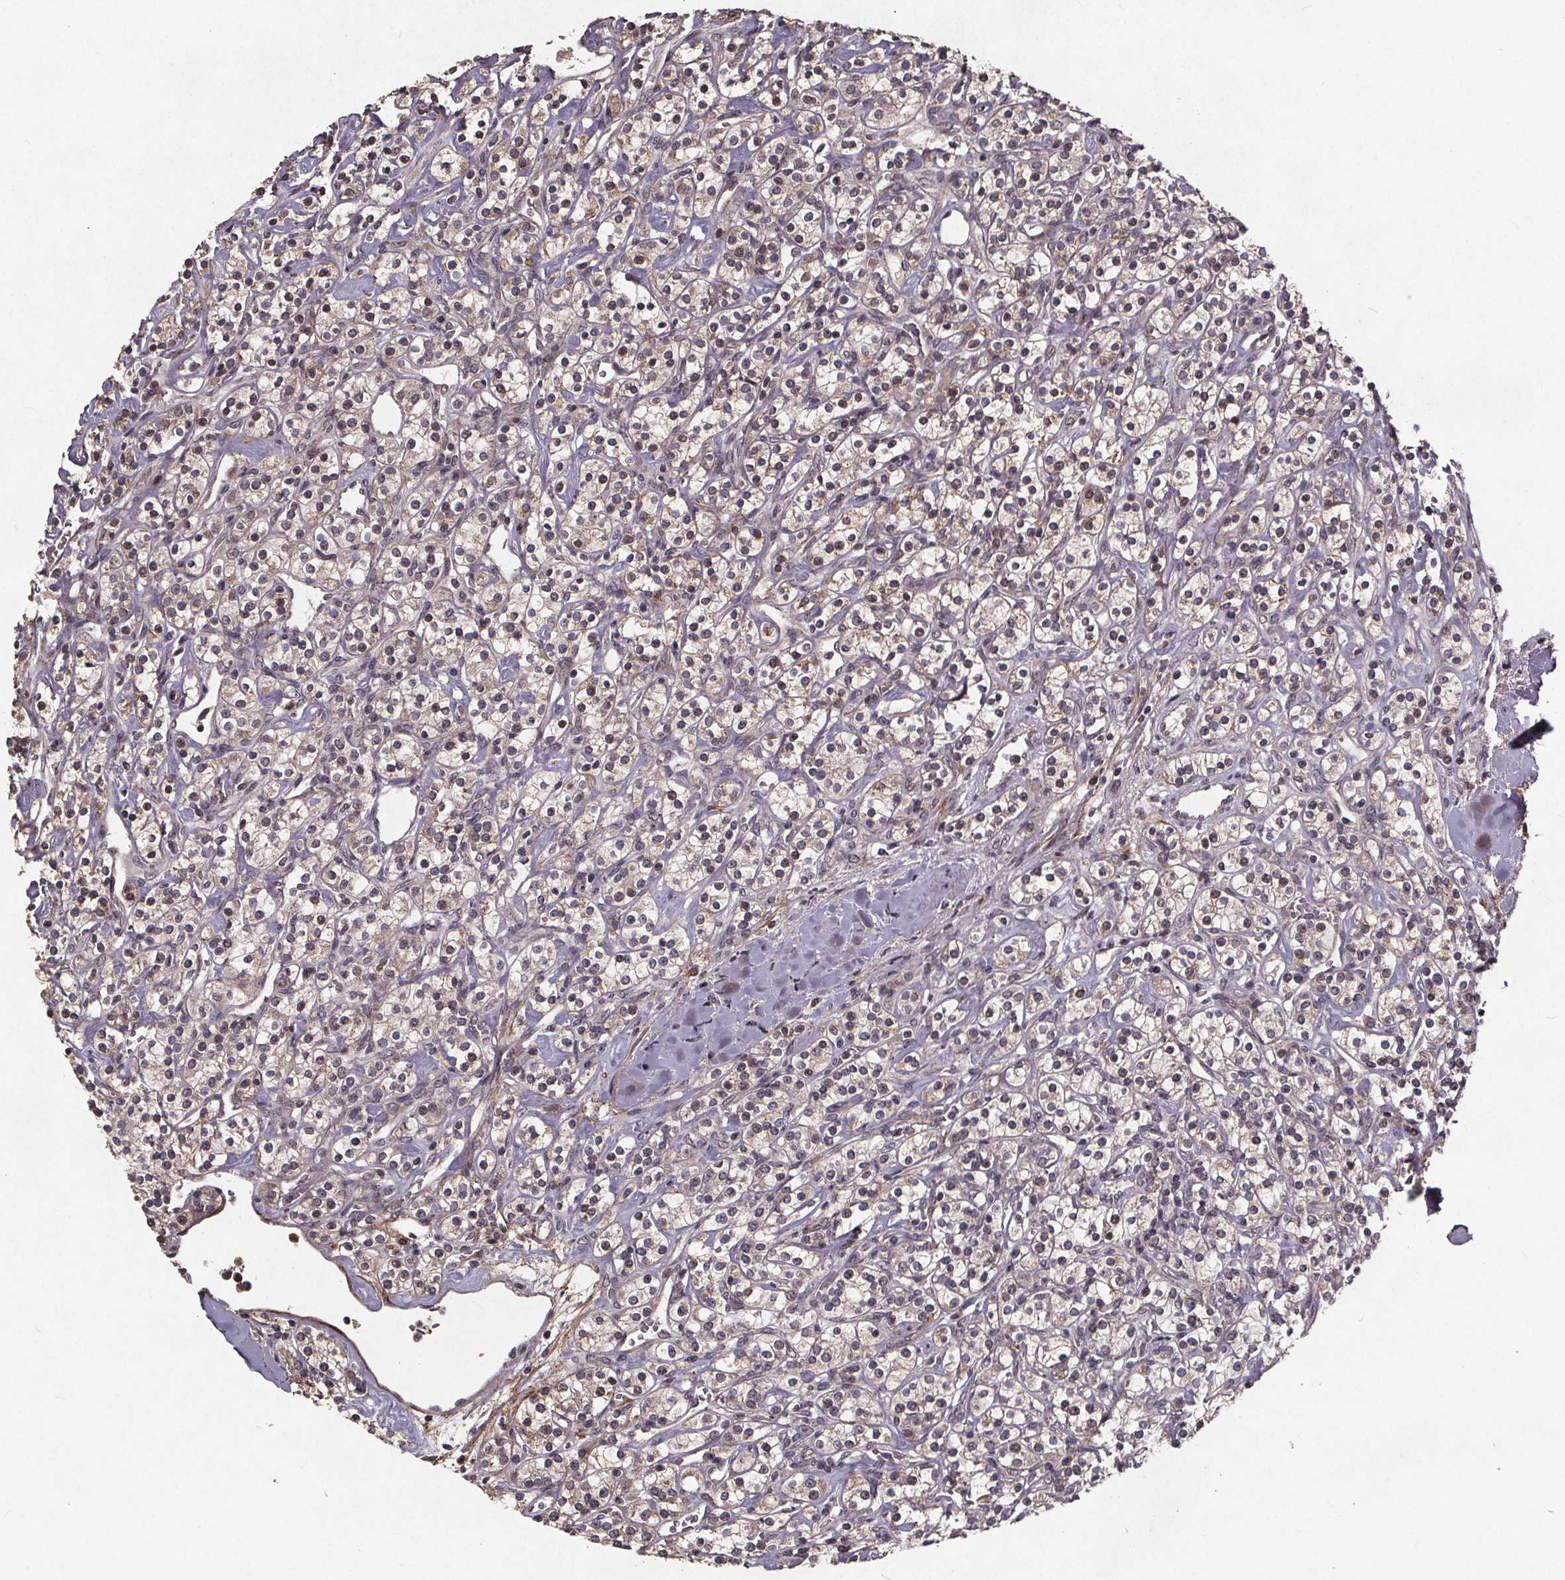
{"staining": {"intensity": "negative", "quantity": "none", "location": "none"}, "tissue": "renal cancer", "cell_type": "Tumor cells", "image_type": "cancer", "snomed": [{"axis": "morphology", "description": "Adenocarcinoma, NOS"}, {"axis": "topography", "description": "Kidney"}], "caption": "There is no significant expression in tumor cells of adenocarcinoma (renal).", "gene": "GPX3", "patient": {"sex": "male", "age": 77}}